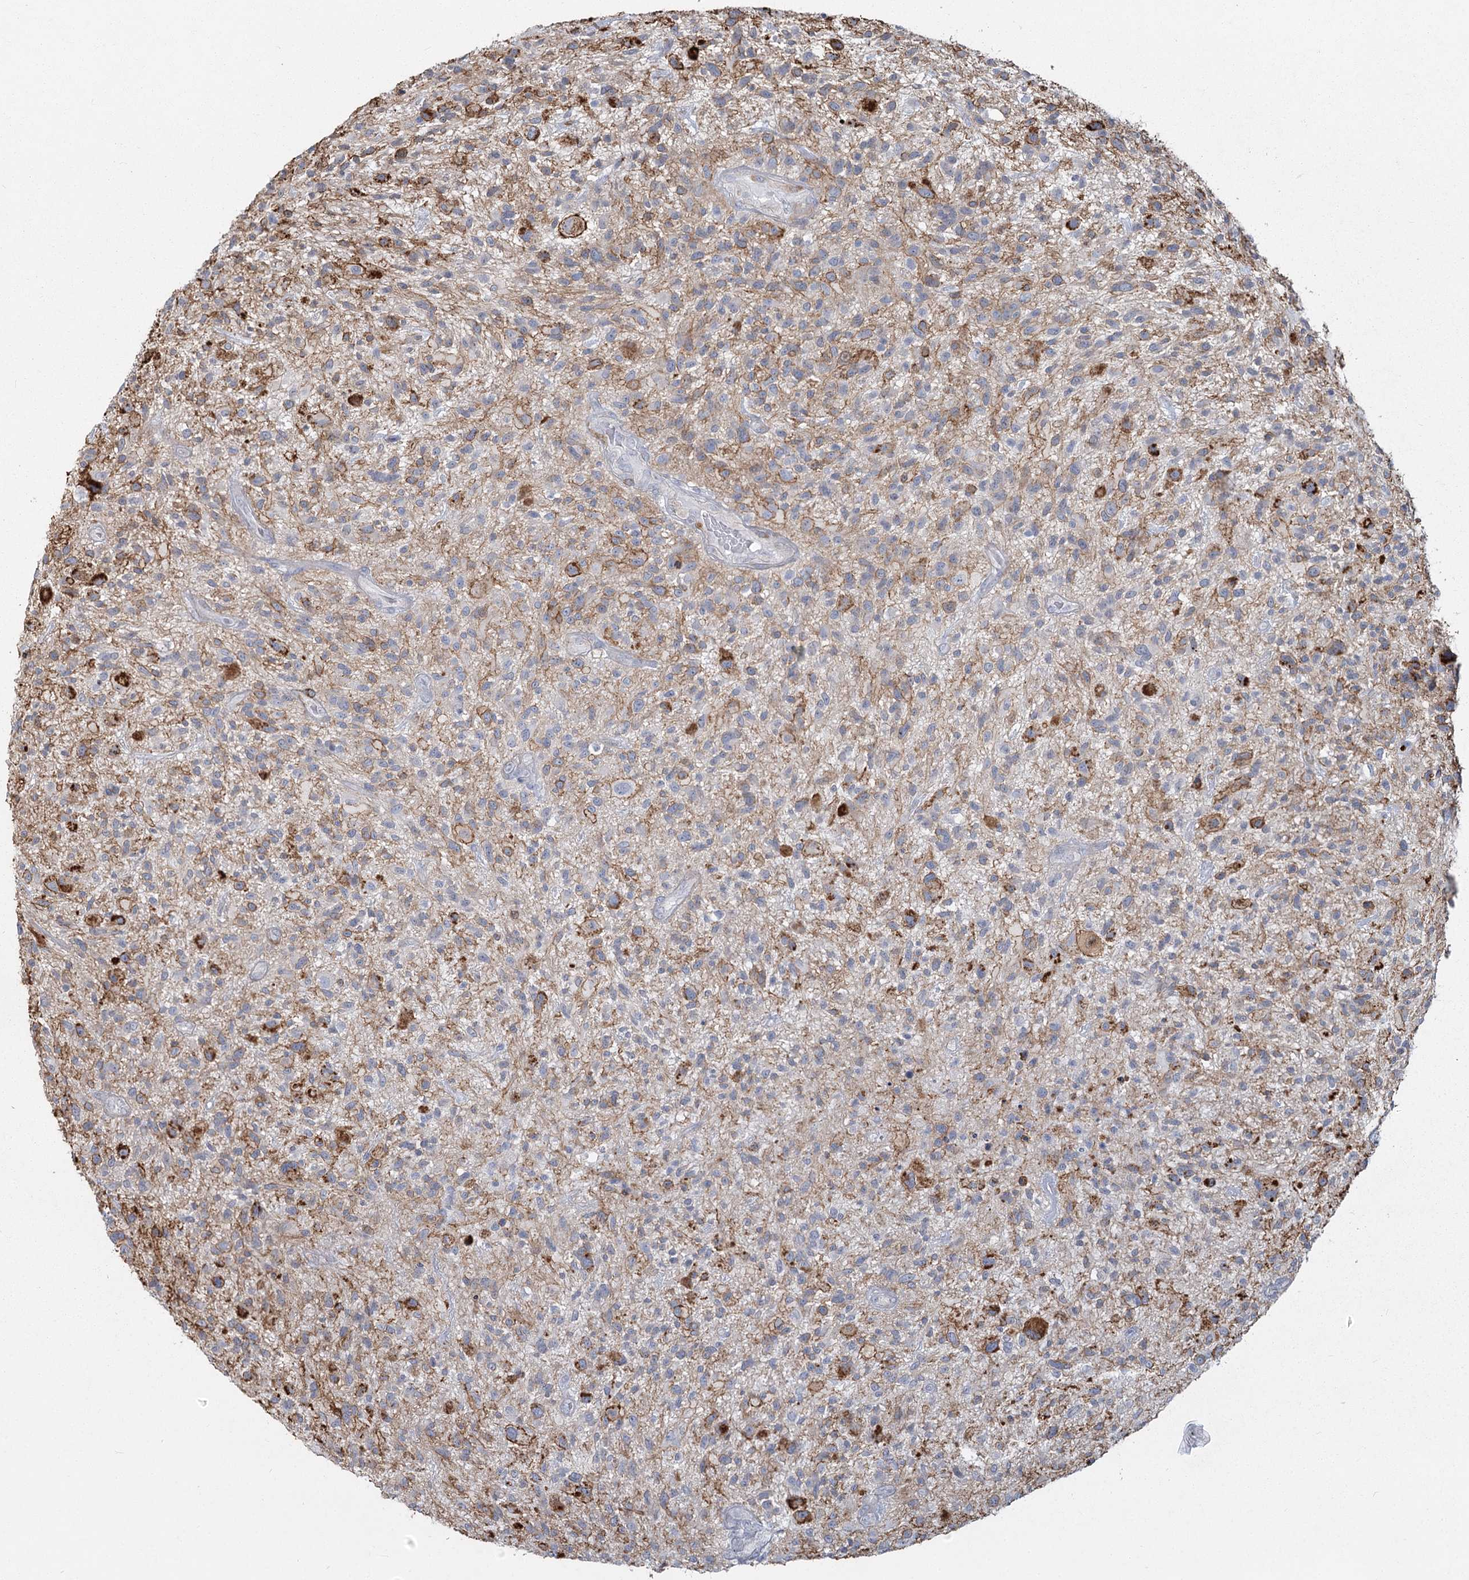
{"staining": {"intensity": "moderate", "quantity": "<25%", "location": "cytoplasmic/membranous"}, "tissue": "glioma", "cell_type": "Tumor cells", "image_type": "cancer", "snomed": [{"axis": "morphology", "description": "Glioma, malignant, High grade"}, {"axis": "topography", "description": "Brain"}], "caption": "High-magnification brightfield microscopy of malignant high-grade glioma stained with DAB (3,3'-diaminobenzidine) (brown) and counterstained with hematoxylin (blue). tumor cells exhibit moderate cytoplasmic/membranous positivity is identified in approximately<25% of cells.", "gene": "ABITRAM", "patient": {"sex": "male", "age": 47}}